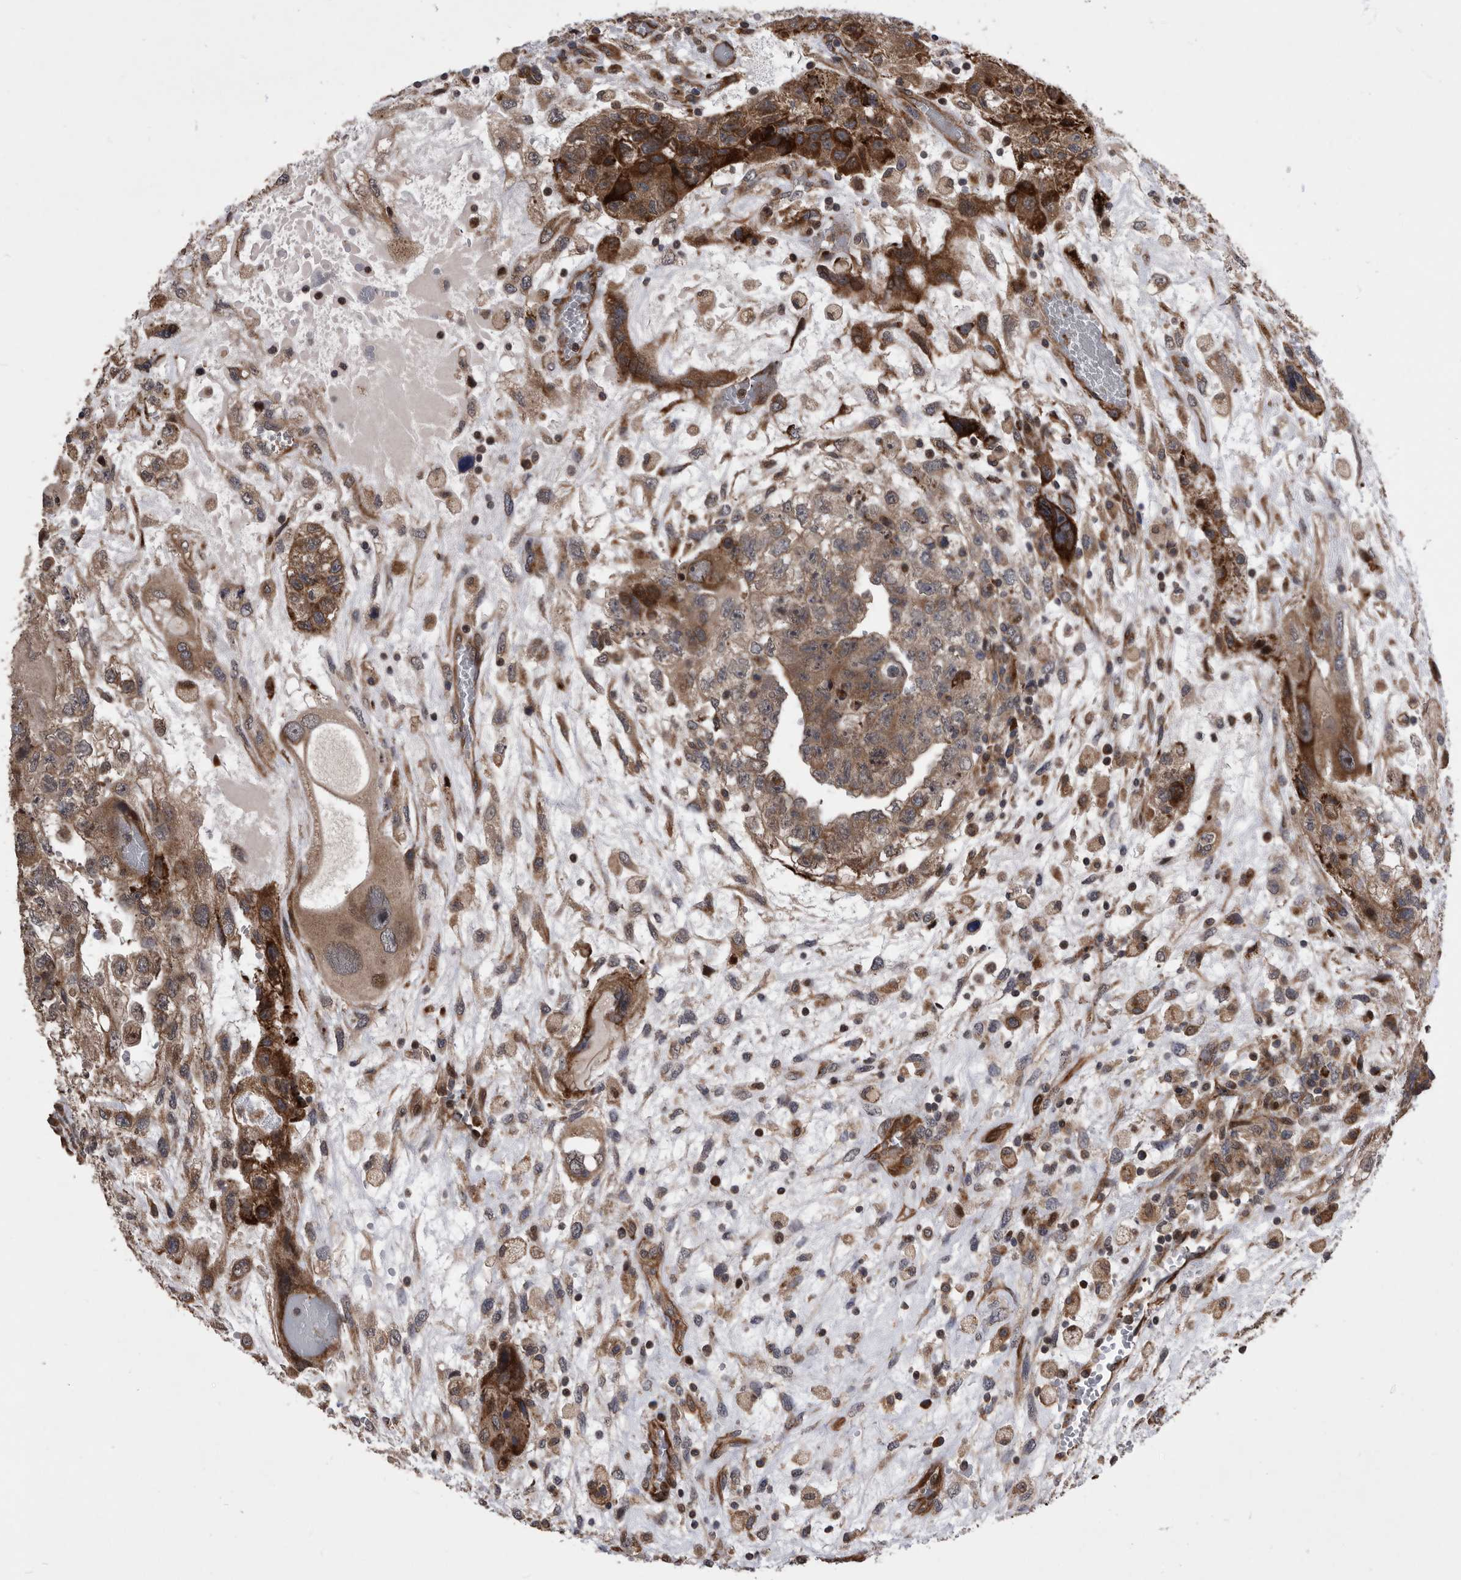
{"staining": {"intensity": "strong", "quantity": ">75%", "location": "cytoplasmic/membranous"}, "tissue": "testis cancer", "cell_type": "Tumor cells", "image_type": "cancer", "snomed": [{"axis": "morphology", "description": "Carcinoma, Embryonal, NOS"}, {"axis": "topography", "description": "Testis"}], "caption": "Immunohistochemical staining of human embryonal carcinoma (testis) exhibits strong cytoplasmic/membranous protein expression in about >75% of tumor cells. The staining is performed using DAB (3,3'-diaminobenzidine) brown chromogen to label protein expression. The nuclei are counter-stained blue using hematoxylin.", "gene": "SERINC2", "patient": {"sex": "male", "age": 36}}